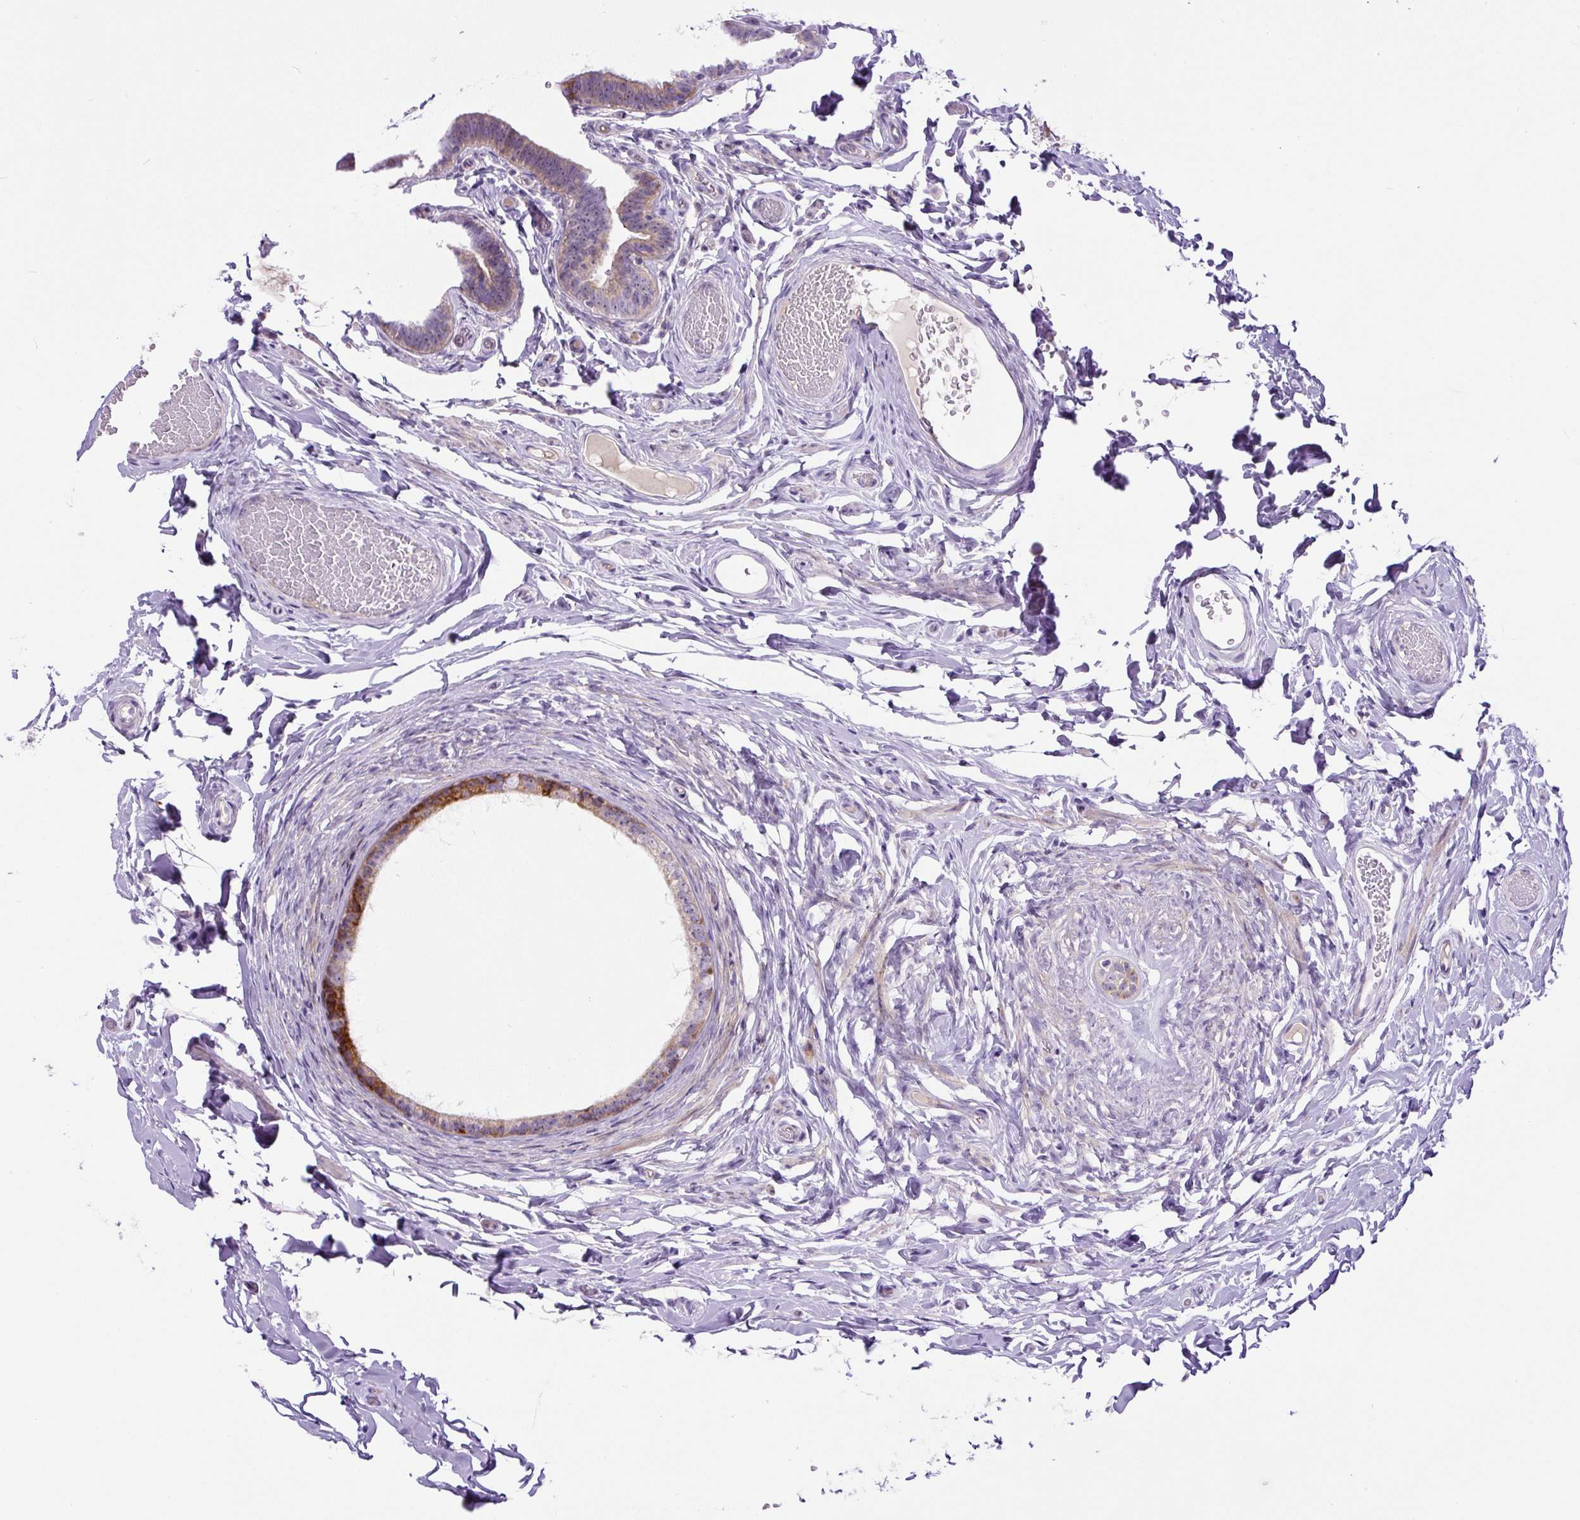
{"staining": {"intensity": "moderate", "quantity": "<25%", "location": "cytoplasmic/membranous"}, "tissue": "epididymis", "cell_type": "Glandular cells", "image_type": "normal", "snomed": [{"axis": "morphology", "description": "Normal tissue, NOS"}, {"axis": "morphology", "description": "Carcinoma, Embryonal, NOS"}, {"axis": "topography", "description": "Testis"}, {"axis": "topography", "description": "Epididymis"}], "caption": "Protein positivity by immunohistochemistry (IHC) displays moderate cytoplasmic/membranous expression in approximately <25% of glandular cells in normal epididymis.", "gene": "ZNF596", "patient": {"sex": "male", "age": 36}}